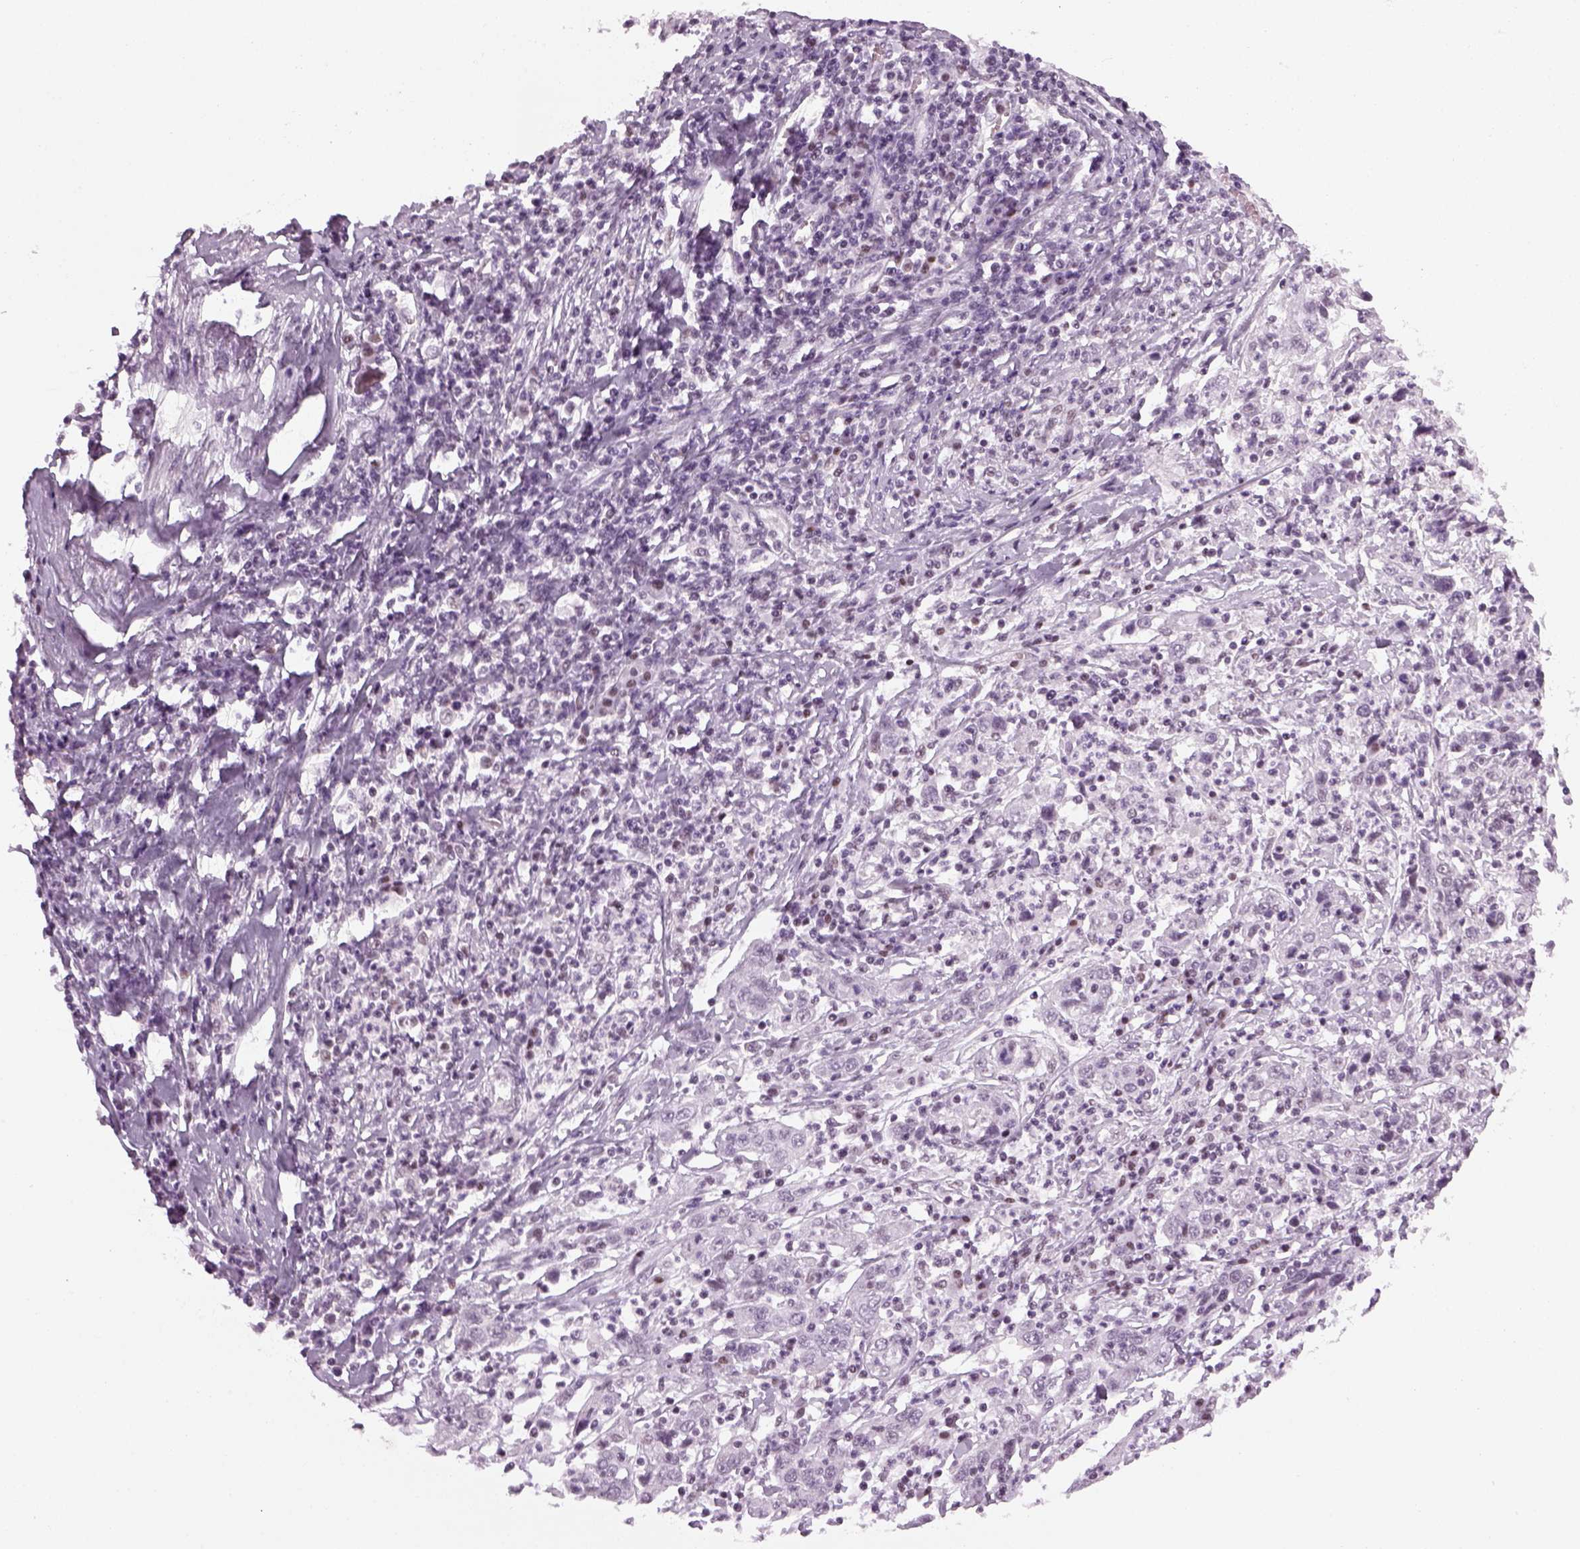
{"staining": {"intensity": "negative", "quantity": "none", "location": "none"}, "tissue": "cervical cancer", "cell_type": "Tumor cells", "image_type": "cancer", "snomed": [{"axis": "morphology", "description": "Squamous cell carcinoma, NOS"}, {"axis": "topography", "description": "Cervix"}], "caption": "This image is of cervical cancer stained with IHC to label a protein in brown with the nuclei are counter-stained blue. There is no expression in tumor cells.", "gene": "KCNG2", "patient": {"sex": "female", "age": 46}}